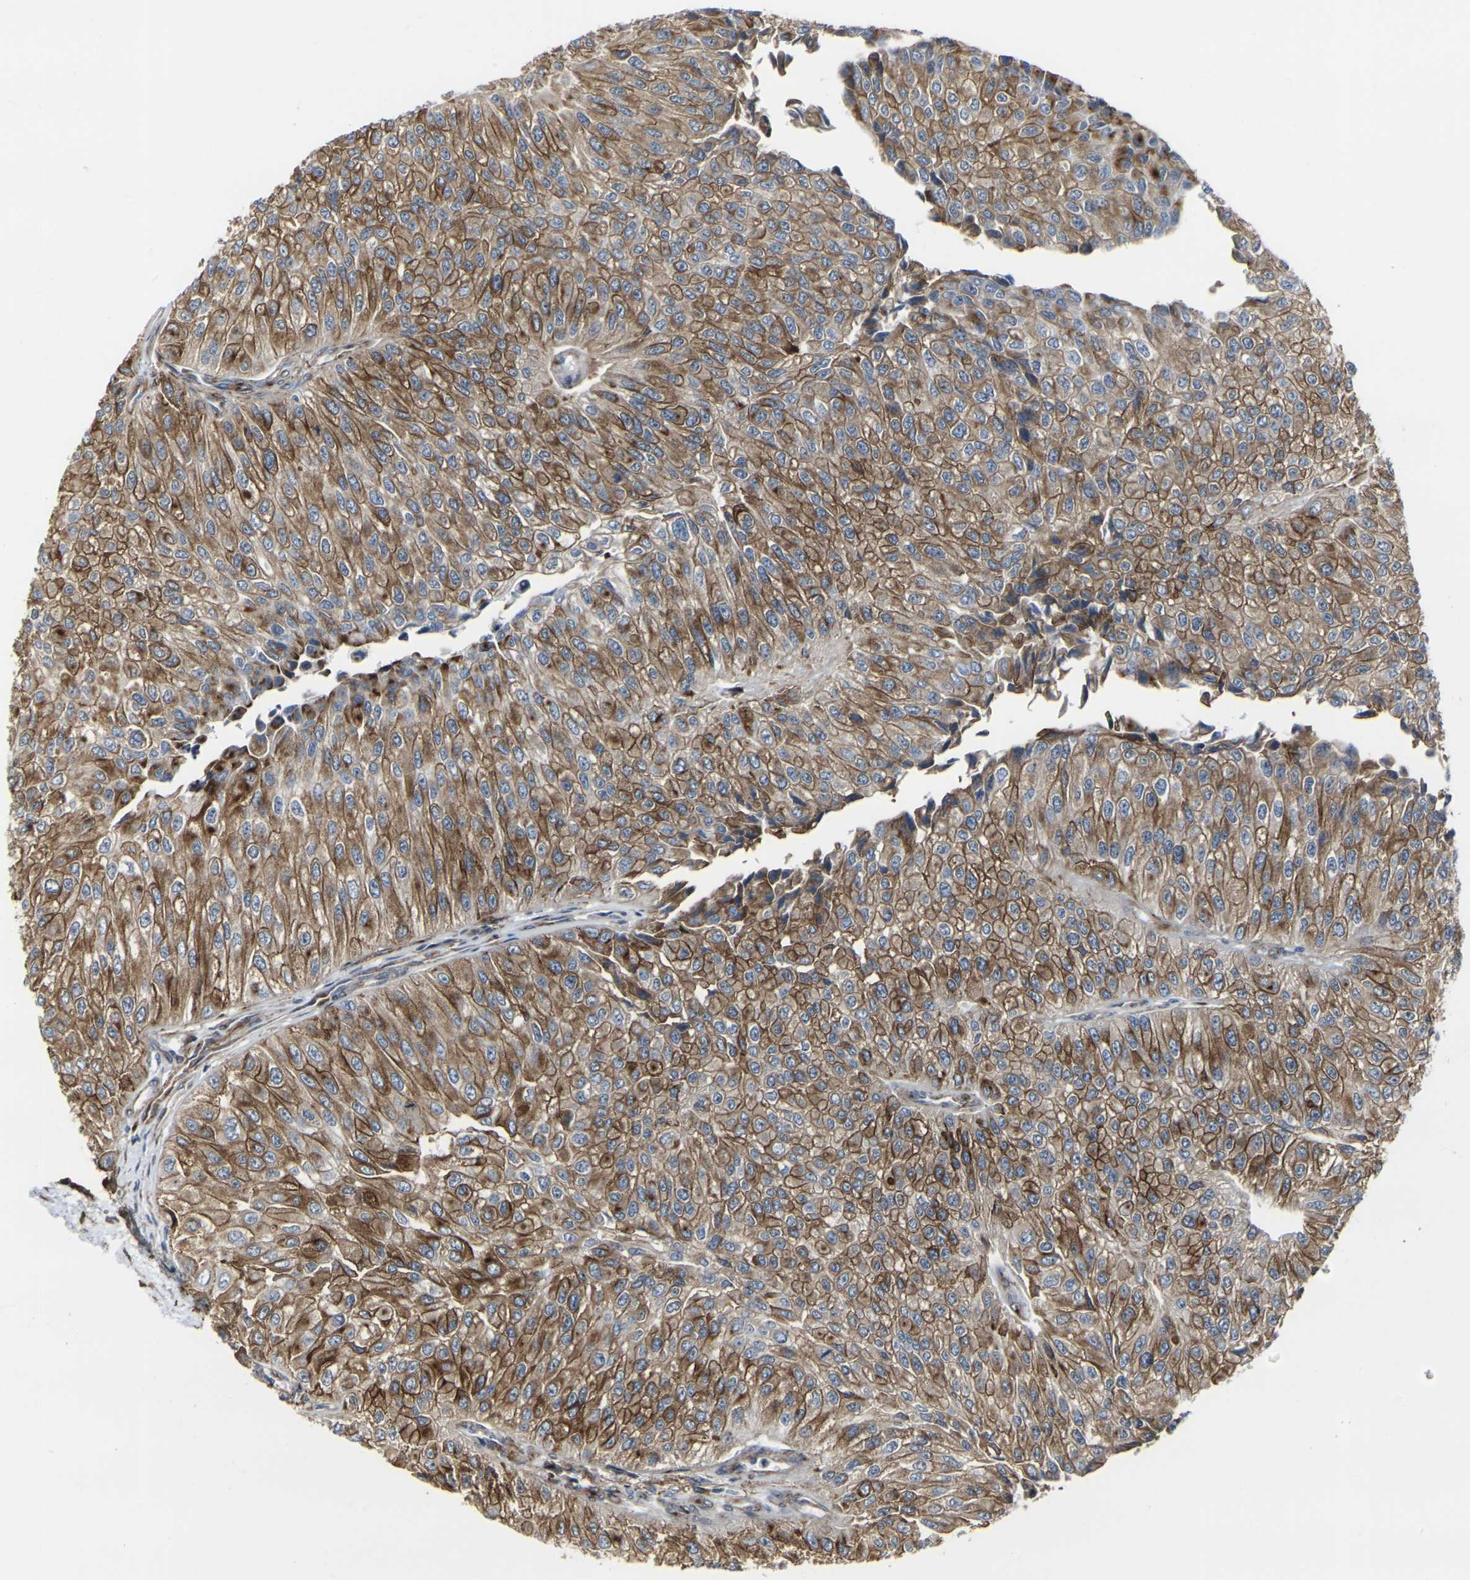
{"staining": {"intensity": "moderate", "quantity": ">75%", "location": "cytoplasmic/membranous"}, "tissue": "urothelial cancer", "cell_type": "Tumor cells", "image_type": "cancer", "snomed": [{"axis": "morphology", "description": "Urothelial carcinoma, High grade"}, {"axis": "topography", "description": "Kidney"}, {"axis": "topography", "description": "Urinary bladder"}], "caption": "Moderate cytoplasmic/membranous positivity for a protein is present in approximately >75% of tumor cells of urothelial cancer using IHC.", "gene": "MYOF", "patient": {"sex": "male", "age": 77}}